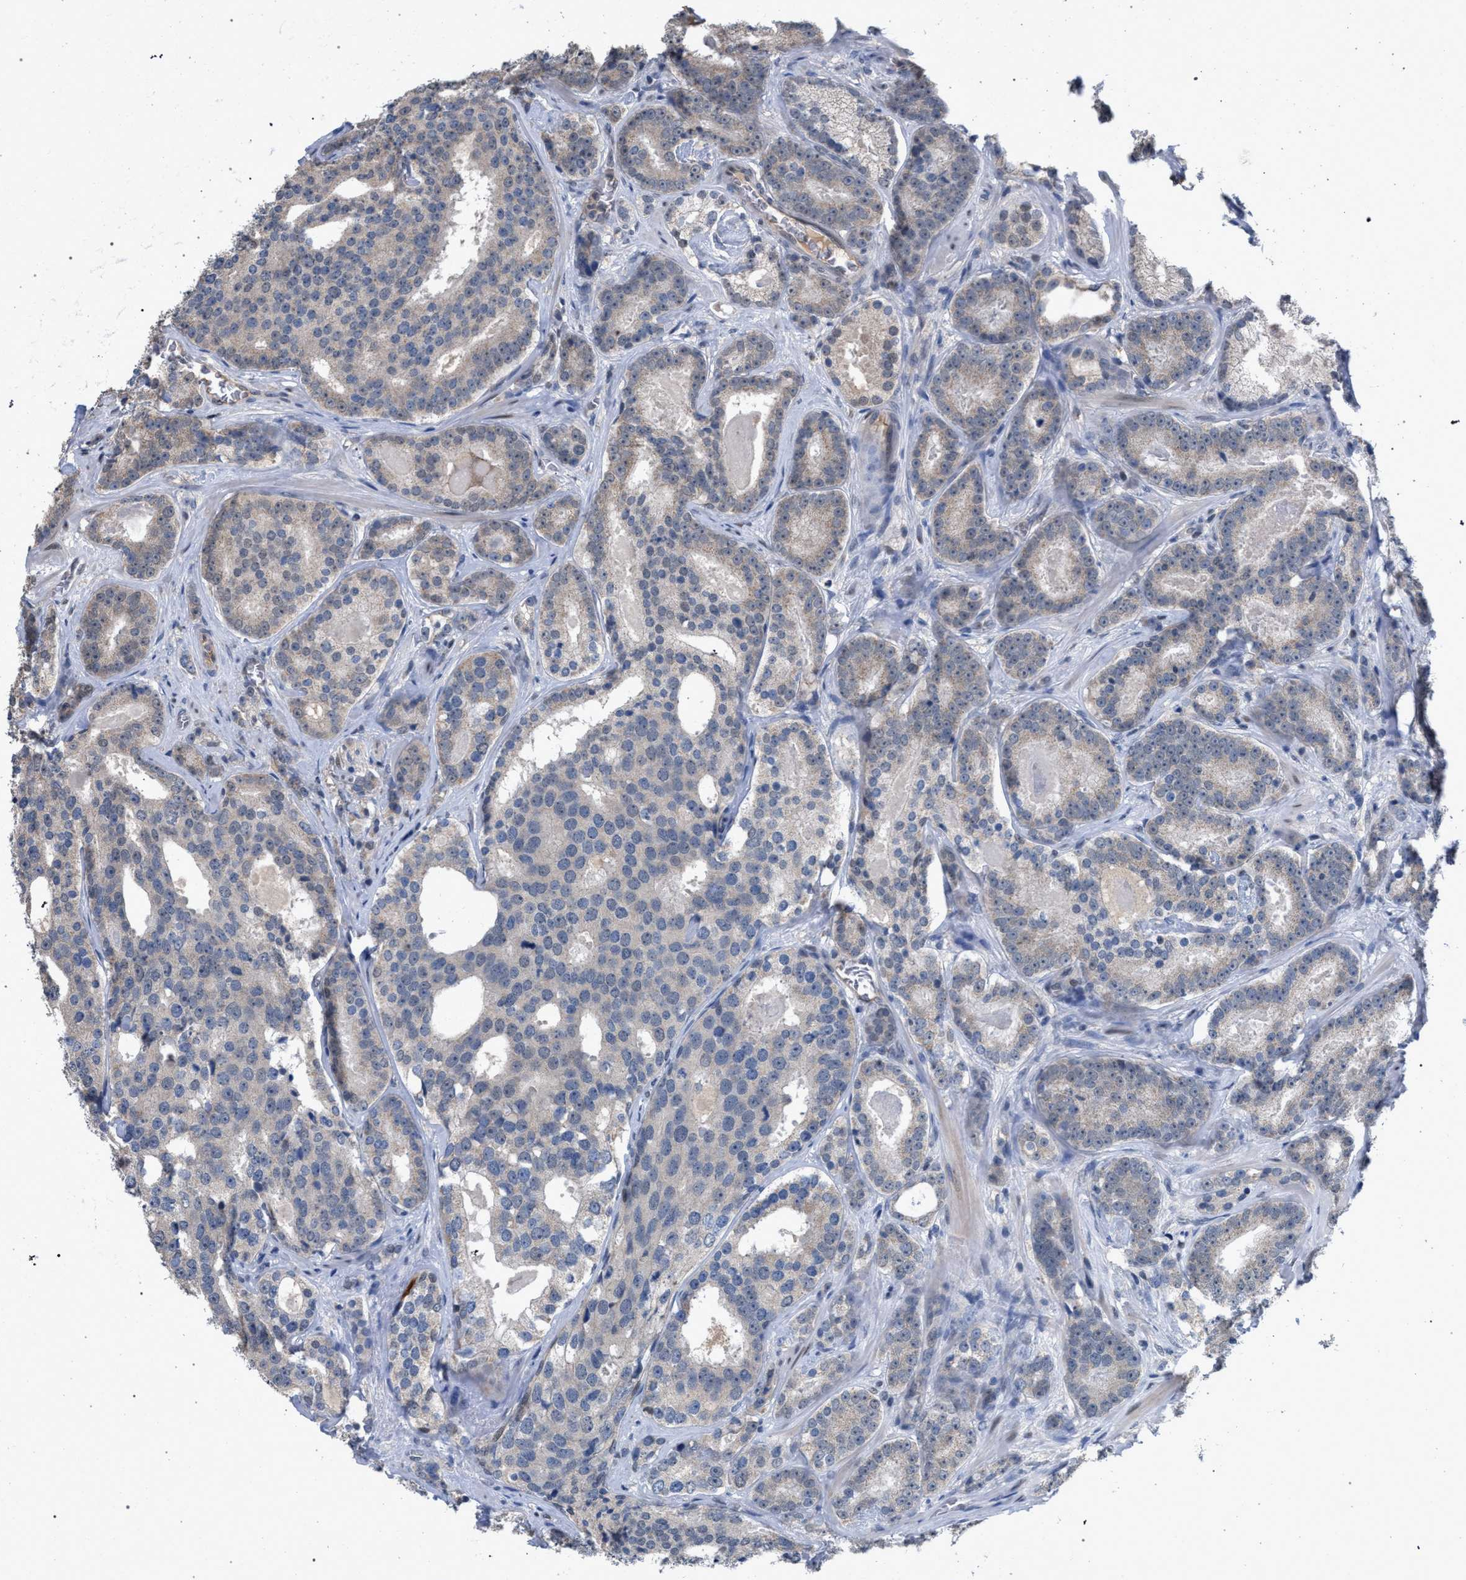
{"staining": {"intensity": "weak", "quantity": "<25%", "location": "cytoplasmic/membranous"}, "tissue": "prostate cancer", "cell_type": "Tumor cells", "image_type": "cancer", "snomed": [{"axis": "morphology", "description": "Adenocarcinoma, High grade"}, {"axis": "topography", "description": "Prostate"}], "caption": "An immunohistochemistry (IHC) micrograph of adenocarcinoma (high-grade) (prostate) is shown. There is no staining in tumor cells of adenocarcinoma (high-grade) (prostate).", "gene": "TECPR1", "patient": {"sex": "male", "age": 60}}